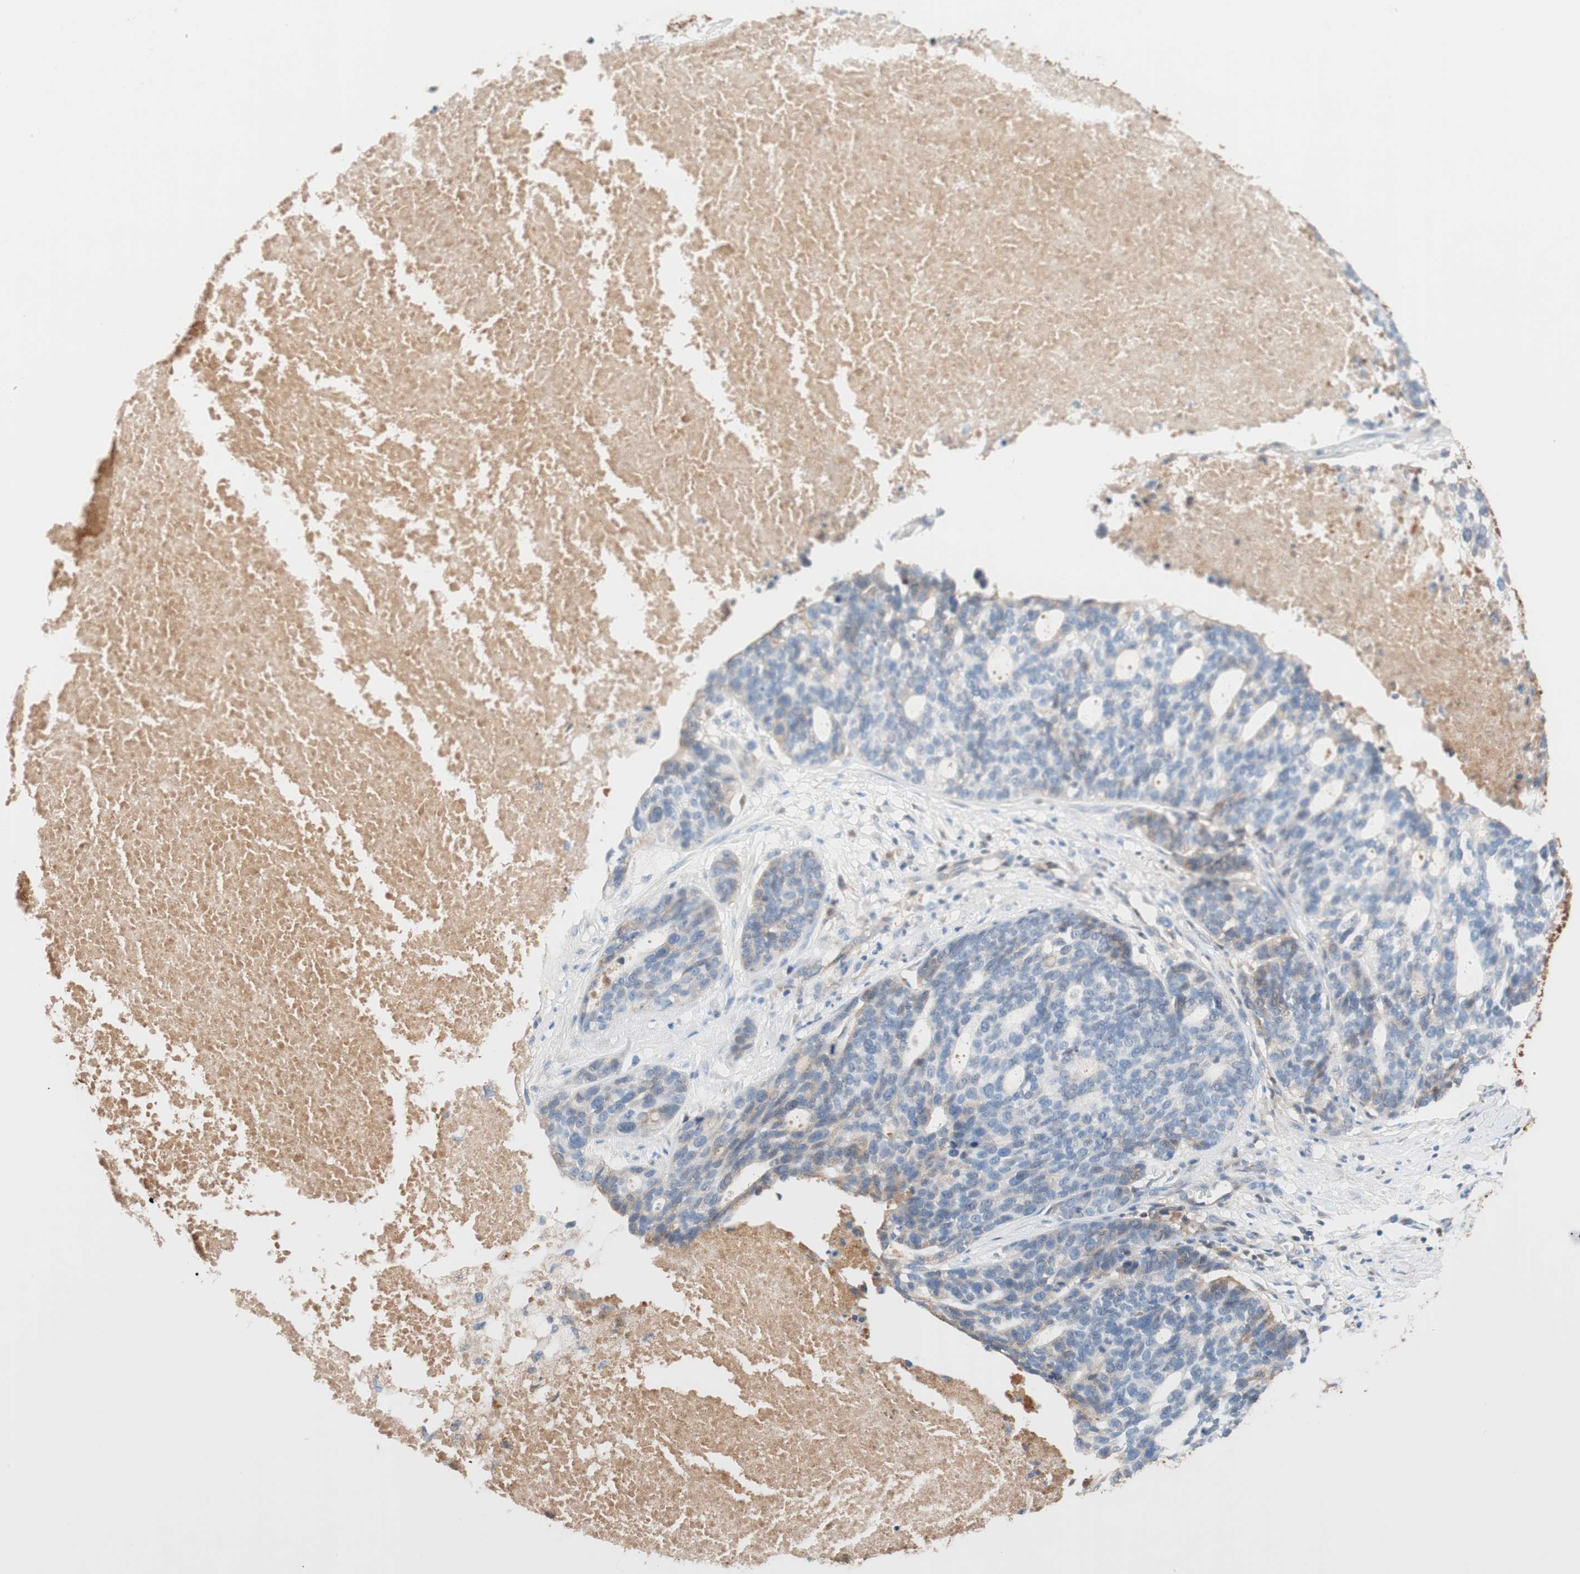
{"staining": {"intensity": "weak", "quantity": "25%-75%", "location": "cytoplasmic/membranous"}, "tissue": "ovarian cancer", "cell_type": "Tumor cells", "image_type": "cancer", "snomed": [{"axis": "morphology", "description": "Cystadenocarcinoma, serous, NOS"}, {"axis": "topography", "description": "Ovary"}], "caption": "Tumor cells exhibit low levels of weak cytoplasmic/membranous staining in approximately 25%-75% of cells in human ovarian cancer.", "gene": "RBP4", "patient": {"sex": "female", "age": 59}}